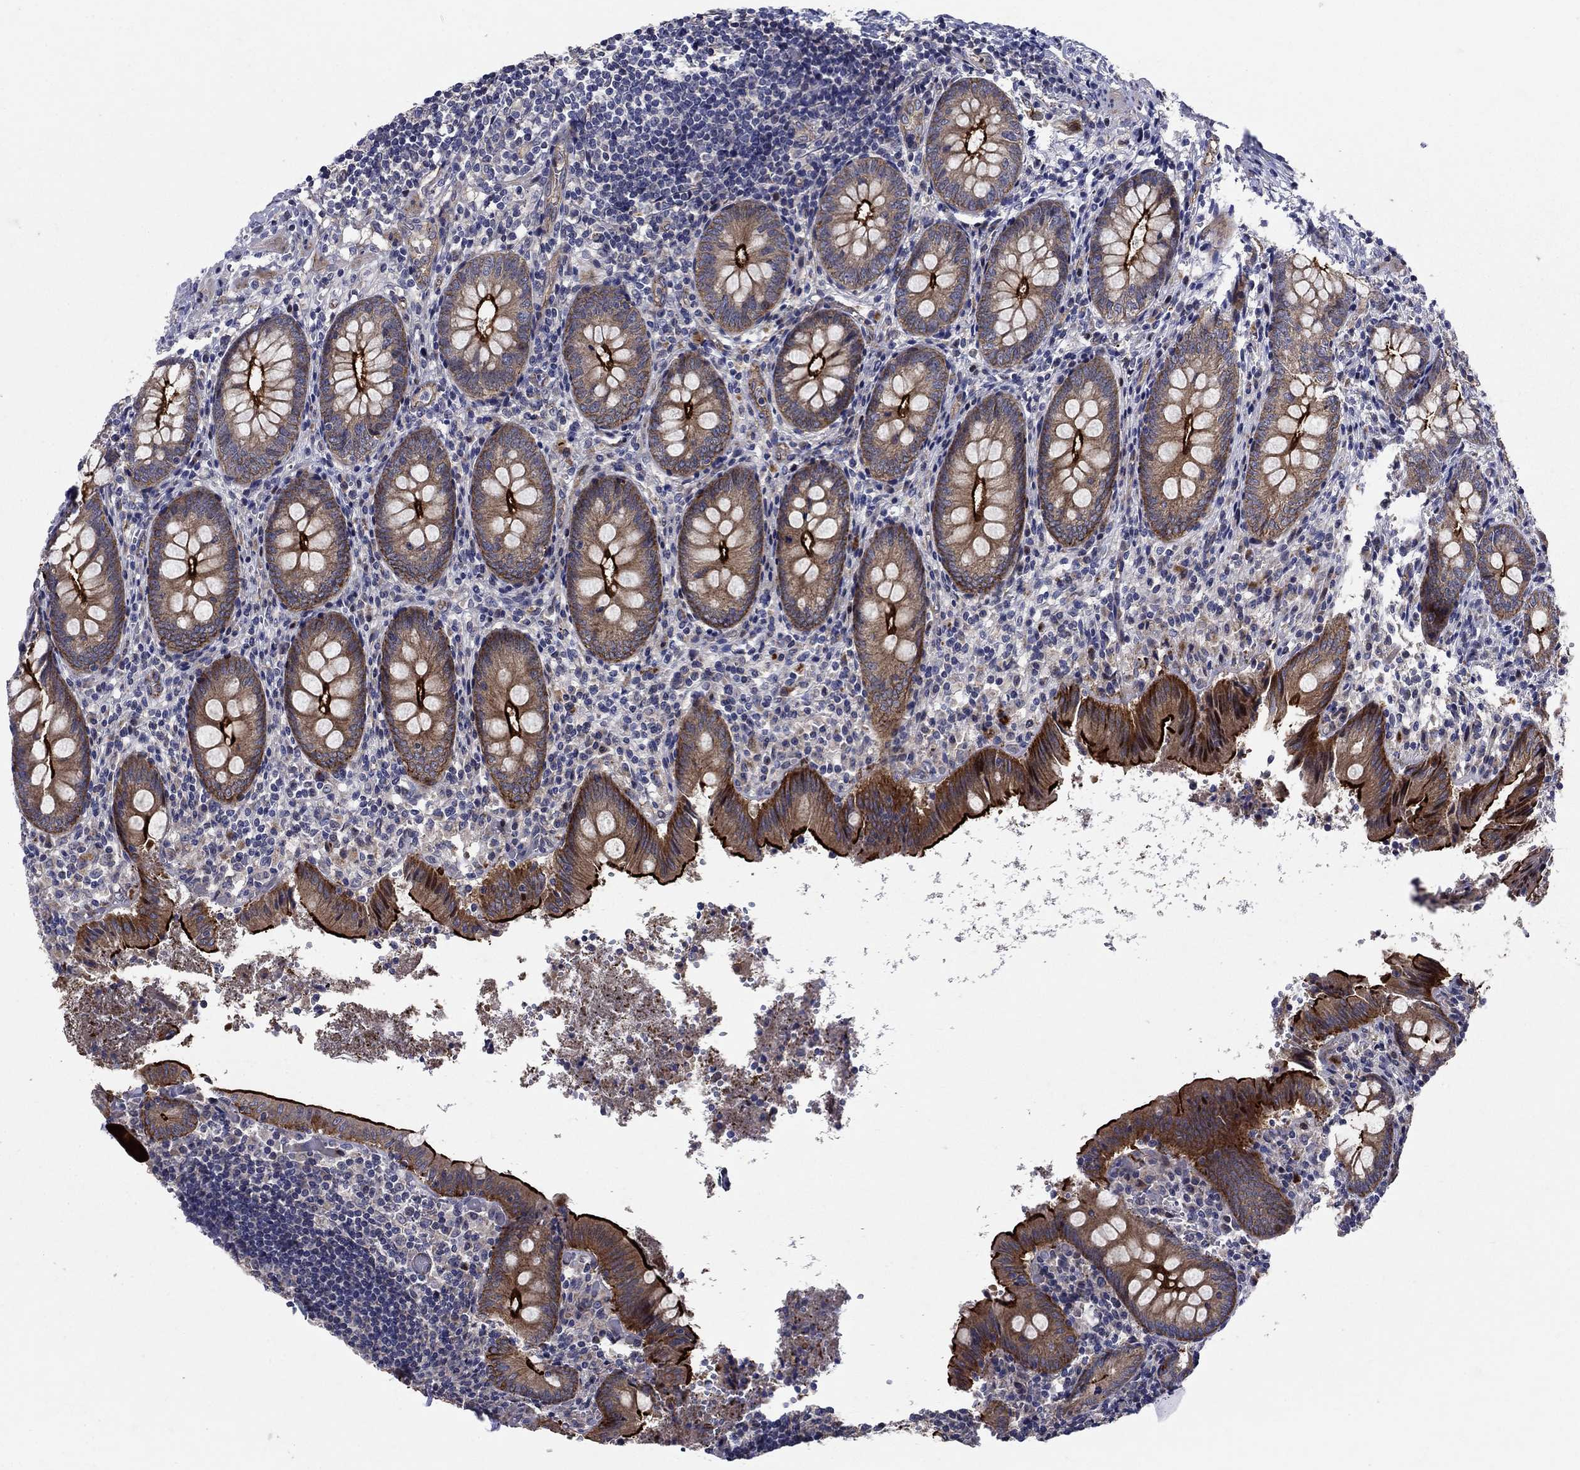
{"staining": {"intensity": "strong", "quantity": ">75%", "location": "cytoplasmic/membranous"}, "tissue": "appendix", "cell_type": "Glandular cells", "image_type": "normal", "snomed": [{"axis": "morphology", "description": "Normal tissue, NOS"}, {"axis": "topography", "description": "Appendix"}], "caption": "Immunohistochemistry of benign human appendix exhibits high levels of strong cytoplasmic/membranous expression in approximately >75% of glandular cells.", "gene": "SLC7A1", "patient": {"sex": "female", "age": 23}}